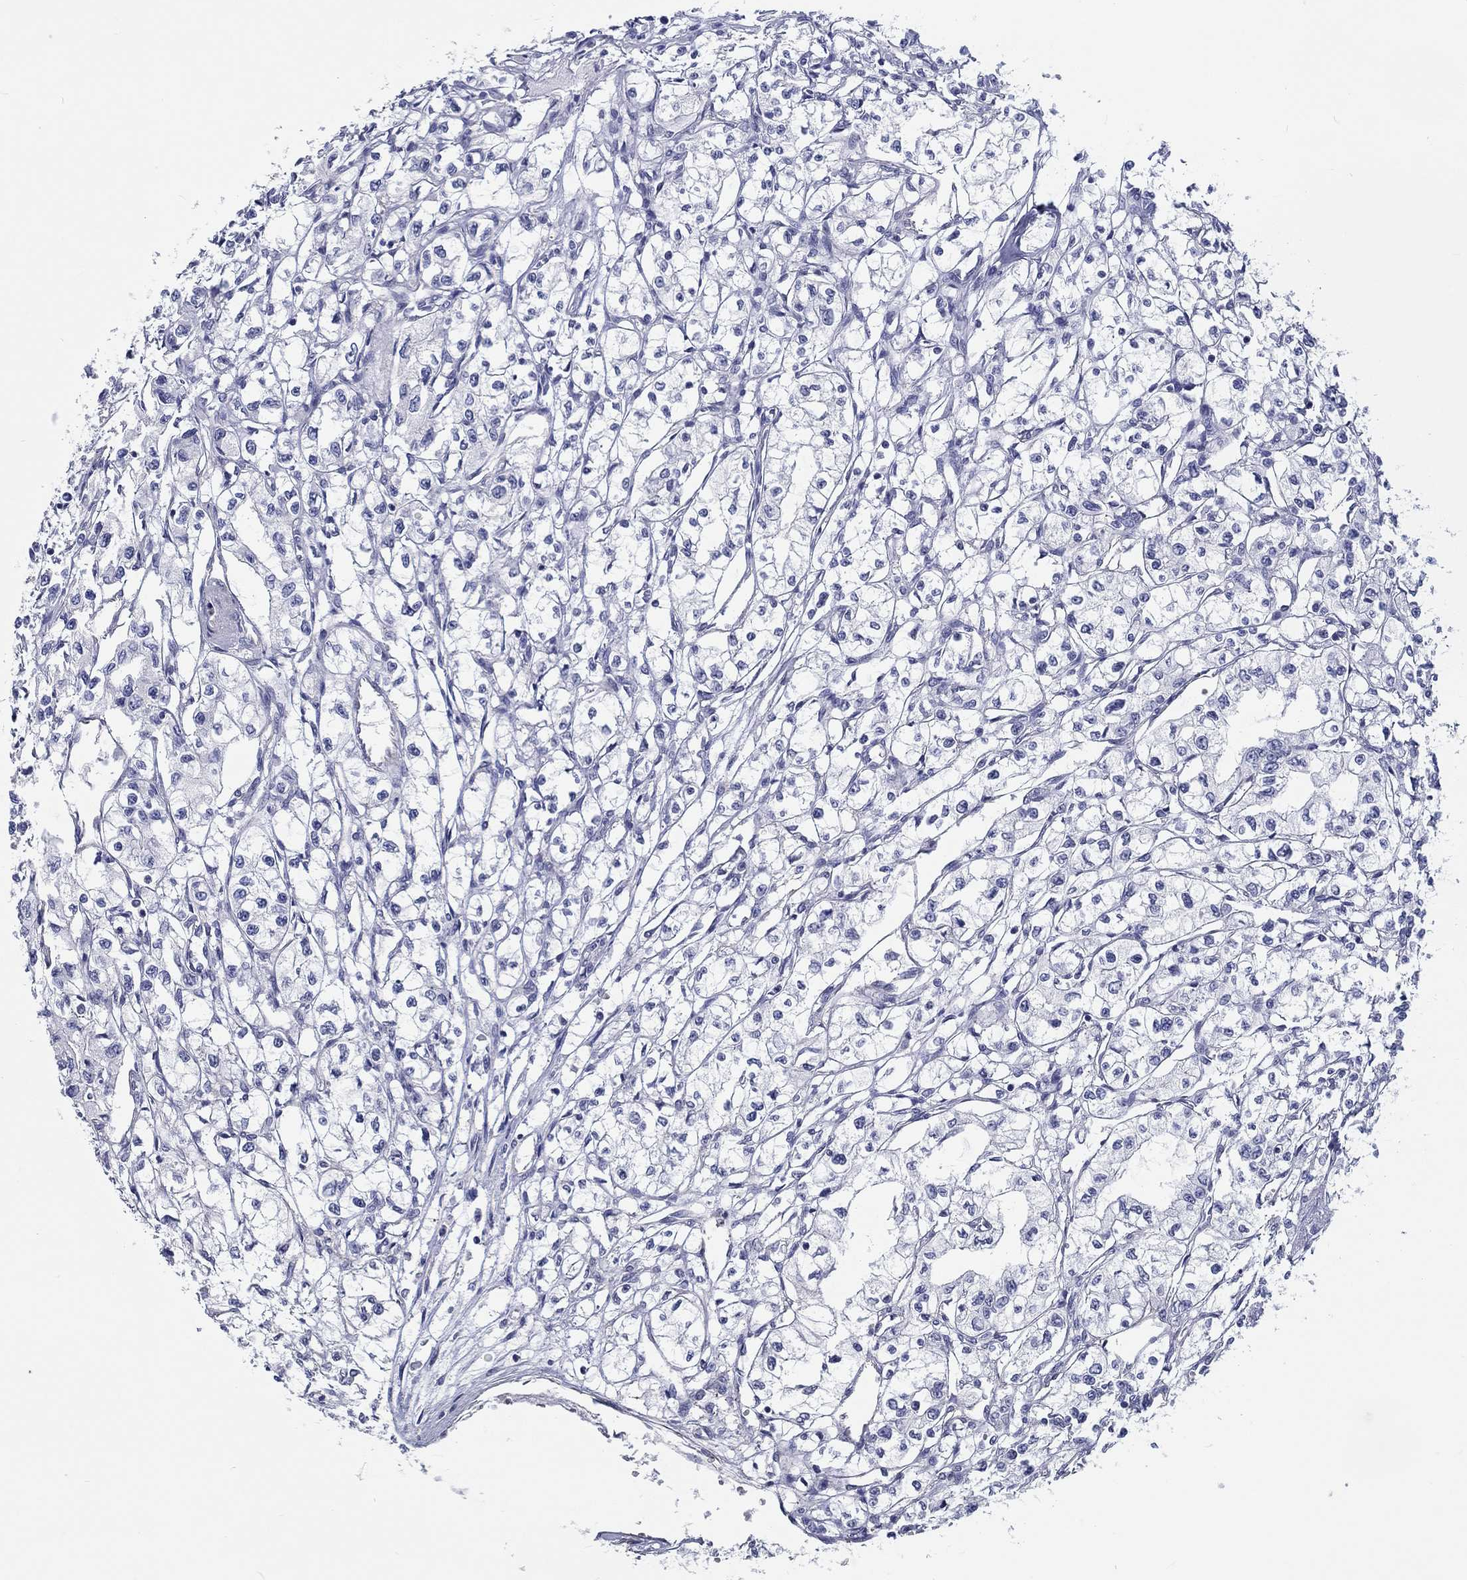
{"staining": {"intensity": "negative", "quantity": "none", "location": "none"}, "tissue": "renal cancer", "cell_type": "Tumor cells", "image_type": "cancer", "snomed": [{"axis": "morphology", "description": "Adenocarcinoma, NOS"}, {"axis": "topography", "description": "Kidney"}], "caption": "There is no significant staining in tumor cells of adenocarcinoma (renal).", "gene": "CRYGD", "patient": {"sex": "male", "age": 56}}